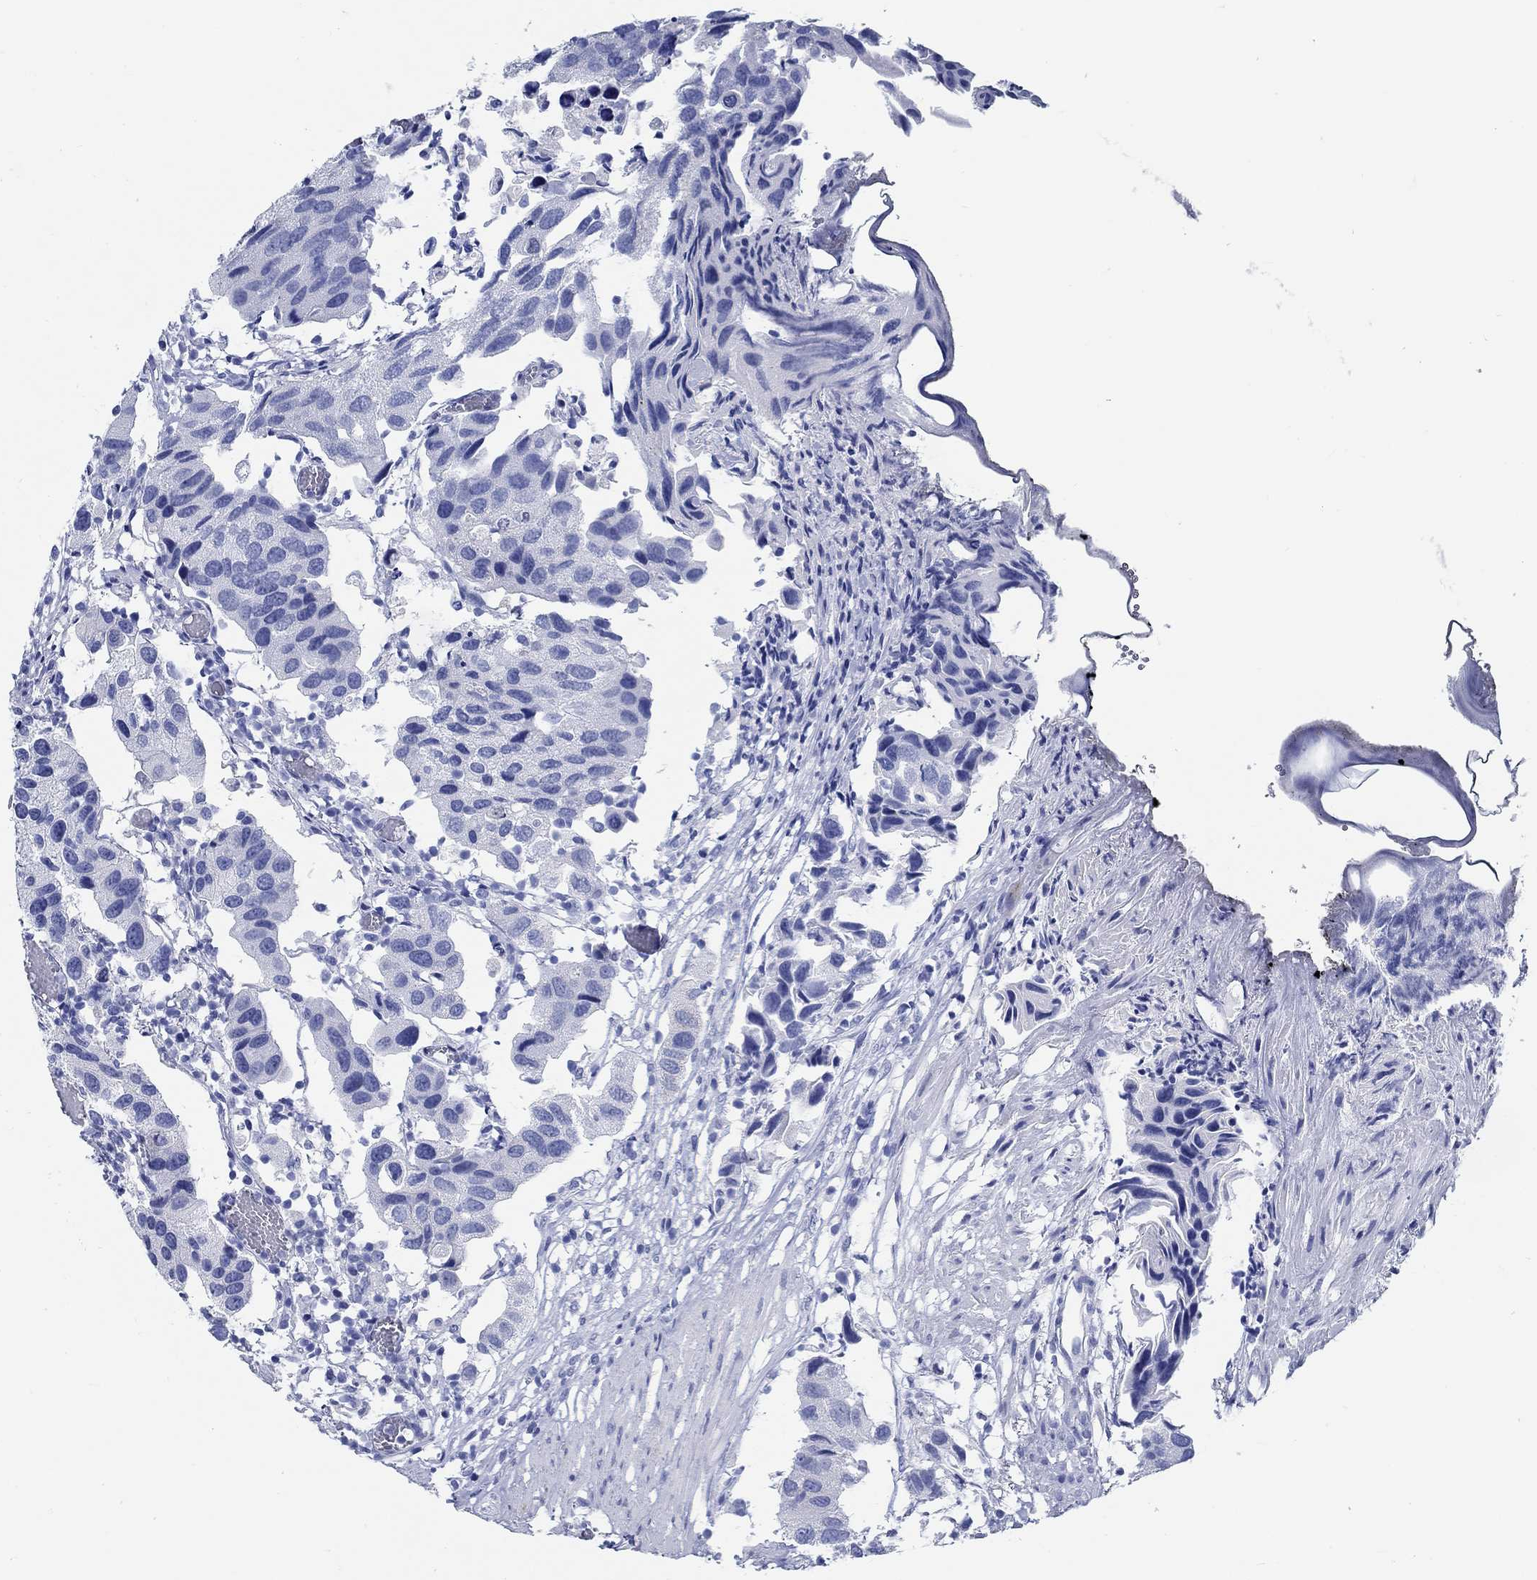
{"staining": {"intensity": "negative", "quantity": "none", "location": "none"}, "tissue": "urothelial cancer", "cell_type": "Tumor cells", "image_type": "cancer", "snomed": [{"axis": "morphology", "description": "Urothelial carcinoma, High grade"}, {"axis": "topography", "description": "Urinary bladder"}], "caption": "DAB (3,3'-diaminobenzidine) immunohistochemical staining of urothelial carcinoma (high-grade) exhibits no significant positivity in tumor cells.", "gene": "RD3L", "patient": {"sex": "male", "age": 79}}